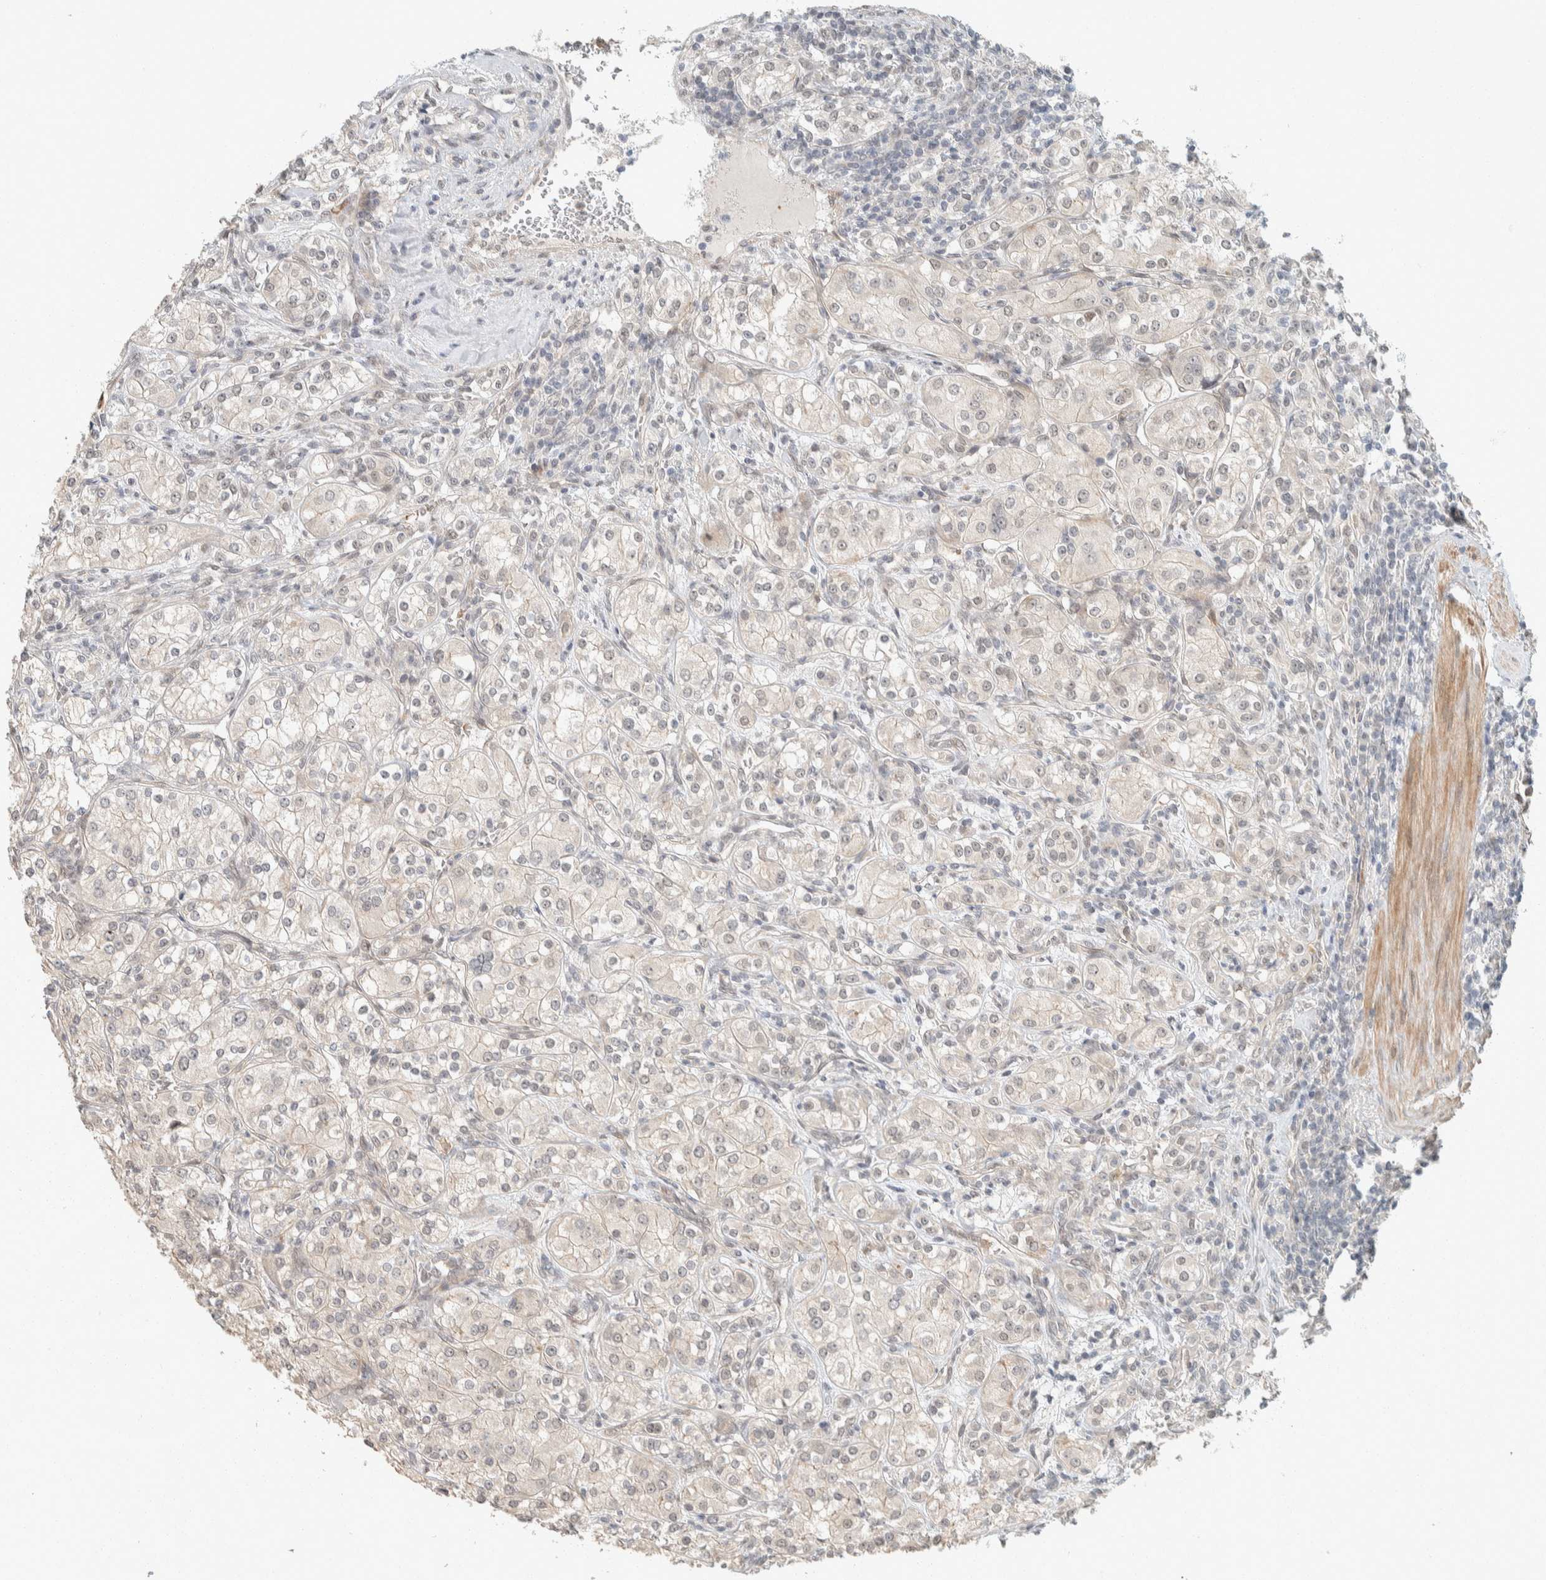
{"staining": {"intensity": "negative", "quantity": "none", "location": "none"}, "tissue": "renal cancer", "cell_type": "Tumor cells", "image_type": "cancer", "snomed": [{"axis": "morphology", "description": "Adenocarcinoma, NOS"}, {"axis": "topography", "description": "Kidney"}], "caption": "Immunohistochemistry photomicrograph of neoplastic tissue: renal cancer stained with DAB (3,3'-diaminobenzidine) shows no significant protein expression in tumor cells.", "gene": "ZBTB2", "patient": {"sex": "male", "age": 77}}